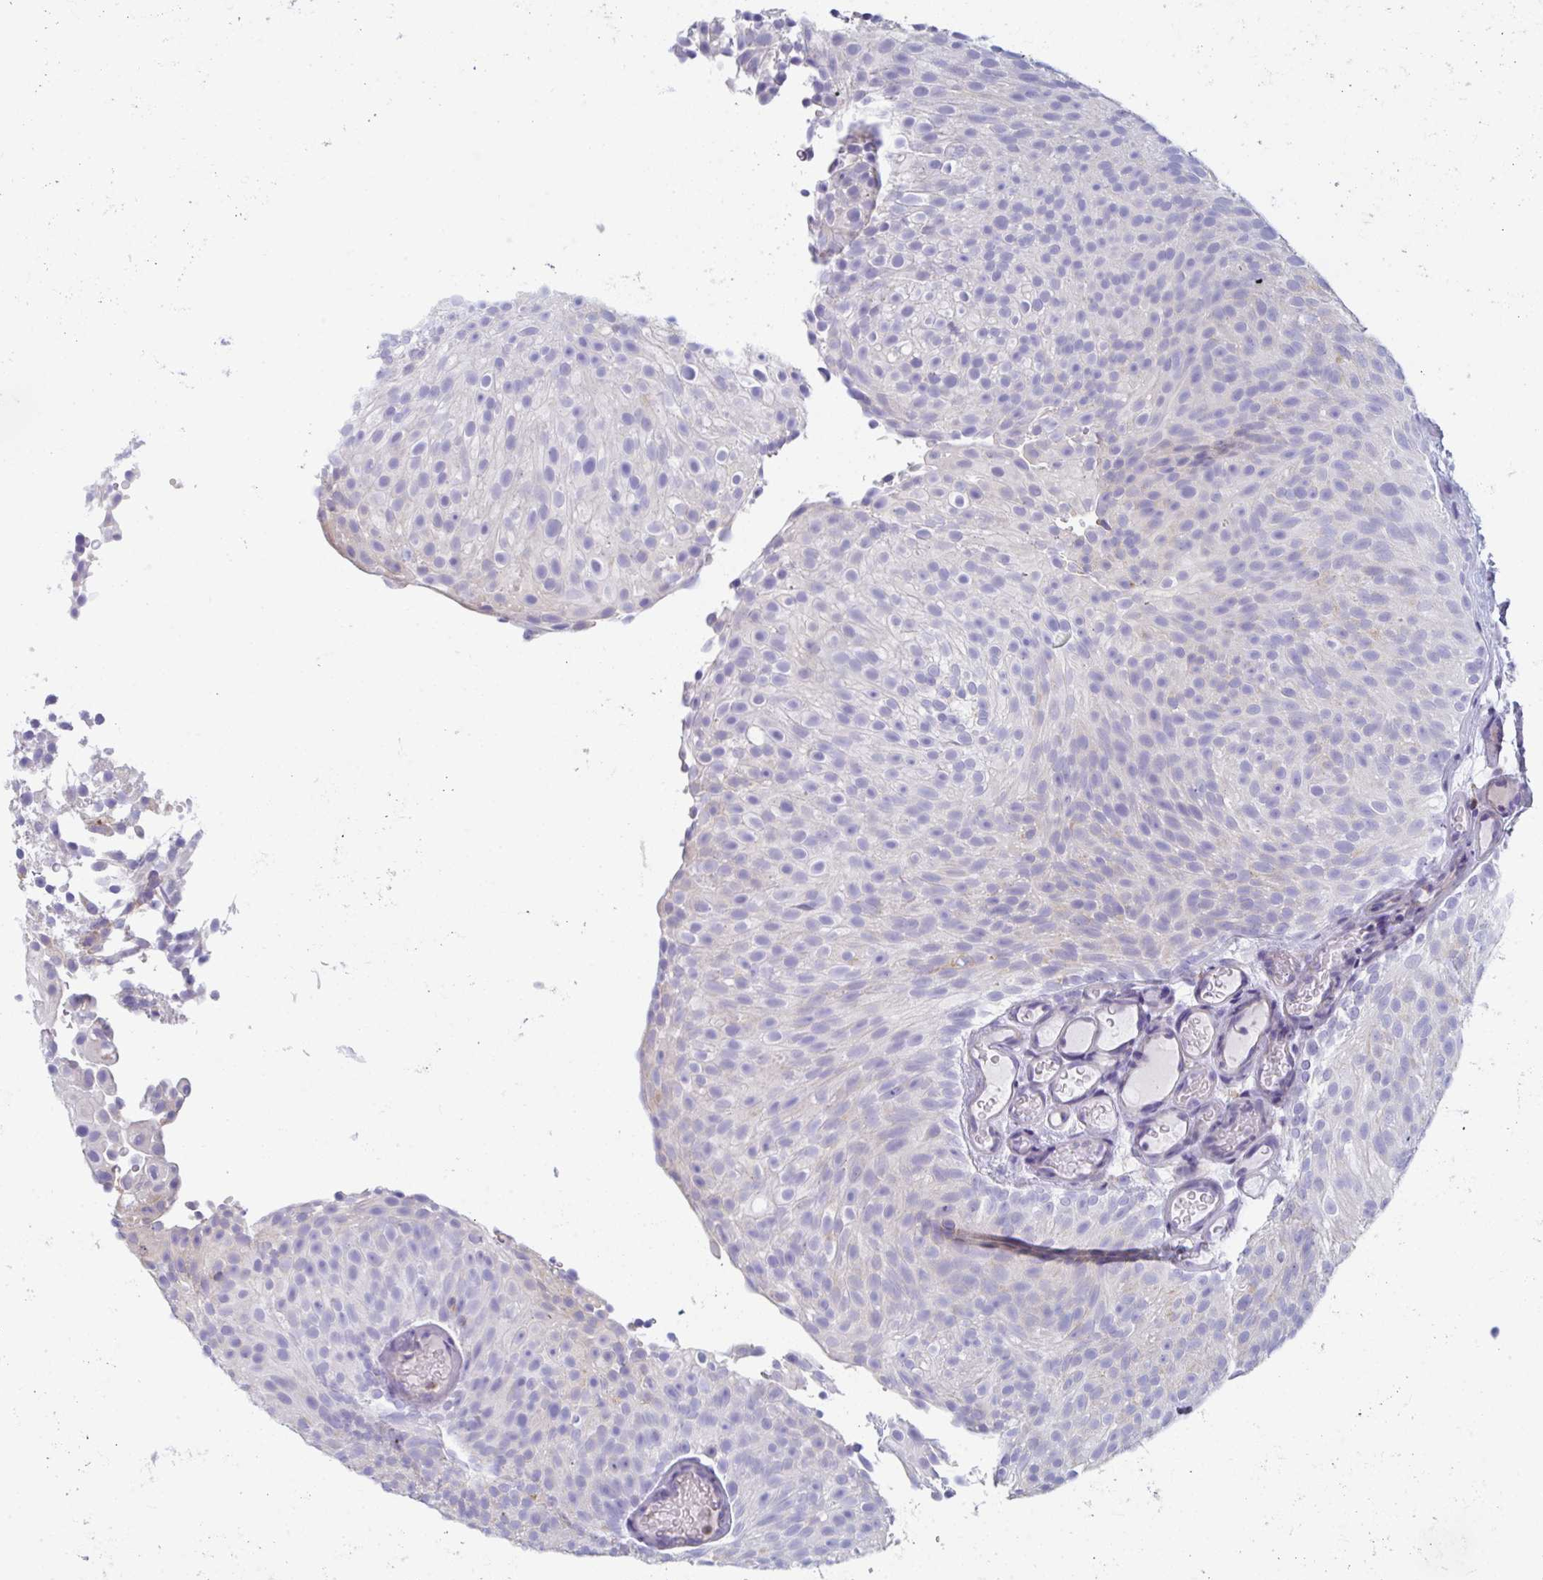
{"staining": {"intensity": "negative", "quantity": "none", "location": "none"}, "tissue": "urothelial cancer", "cell_type": "Tumor cells", "image_type": "cancer", "snomed": [{"axis": "morphology", "description": "Urothelial carcinoma, Low grade"}, {"axis": "topography", "description": "Urinary bladder"}], "caption": "Low-grade urothelial carcinoma stained for a protein using IHC exhibits no positivity tumor cells.", "gene": "MGAM2", "patient": {"sex": "male", "age": 78}}